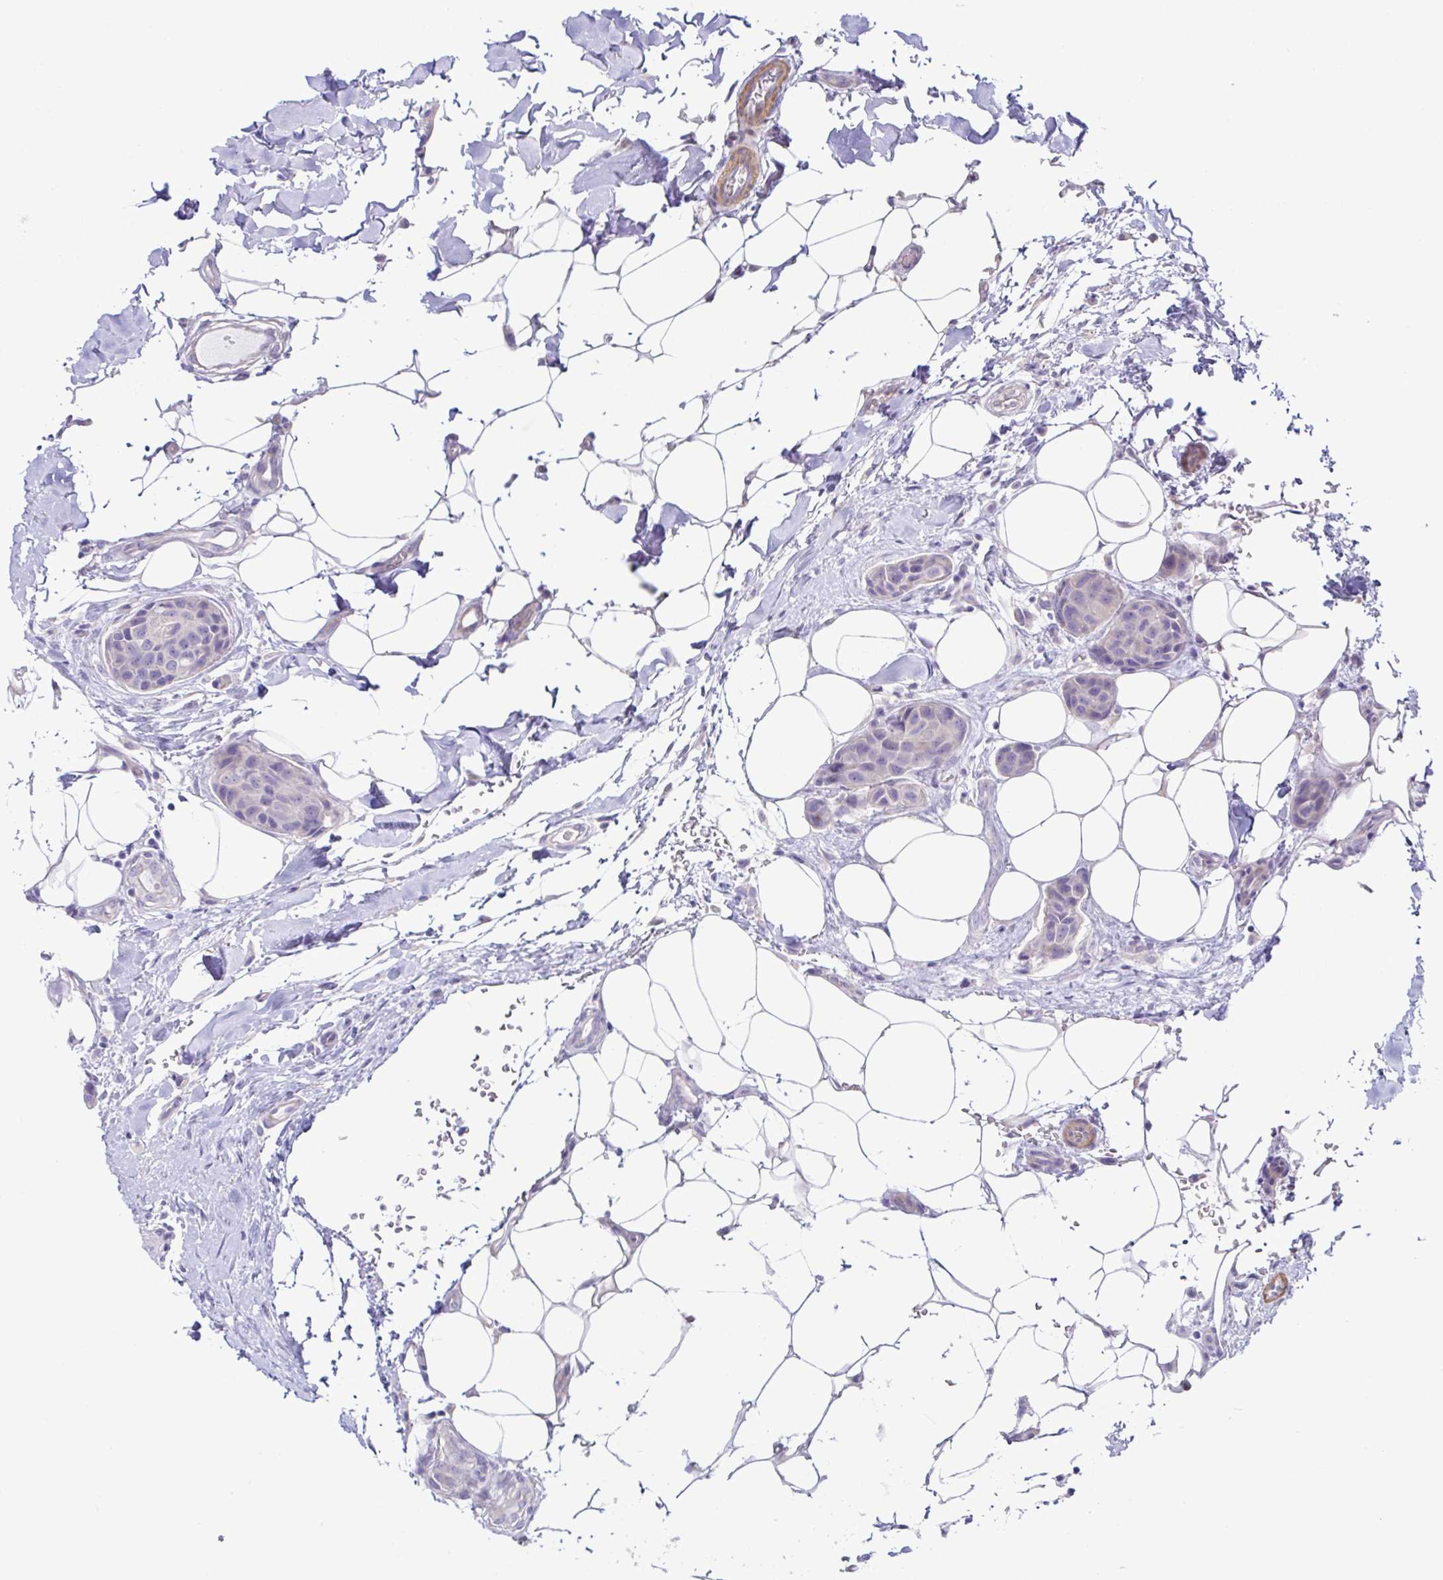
{"staining": {"intensity": "negative", "quantity": "none", "location": "none"}, "tissue": "breast cancer", "cell_type": "Tumor cells", "image_type": "cancer", "snomed": [{"axis": "morphology", "description": "Duct carcinoma"}, {"axis": "topography", "description": "Breast"}, {"axis": "topography", "description": "Lymph node"}], "caption": "Micrograph shows no significant protein expression in tumor cells of breast cancer.", "gene": "MED11", "patient": {"sex": "female", "age": 80}}